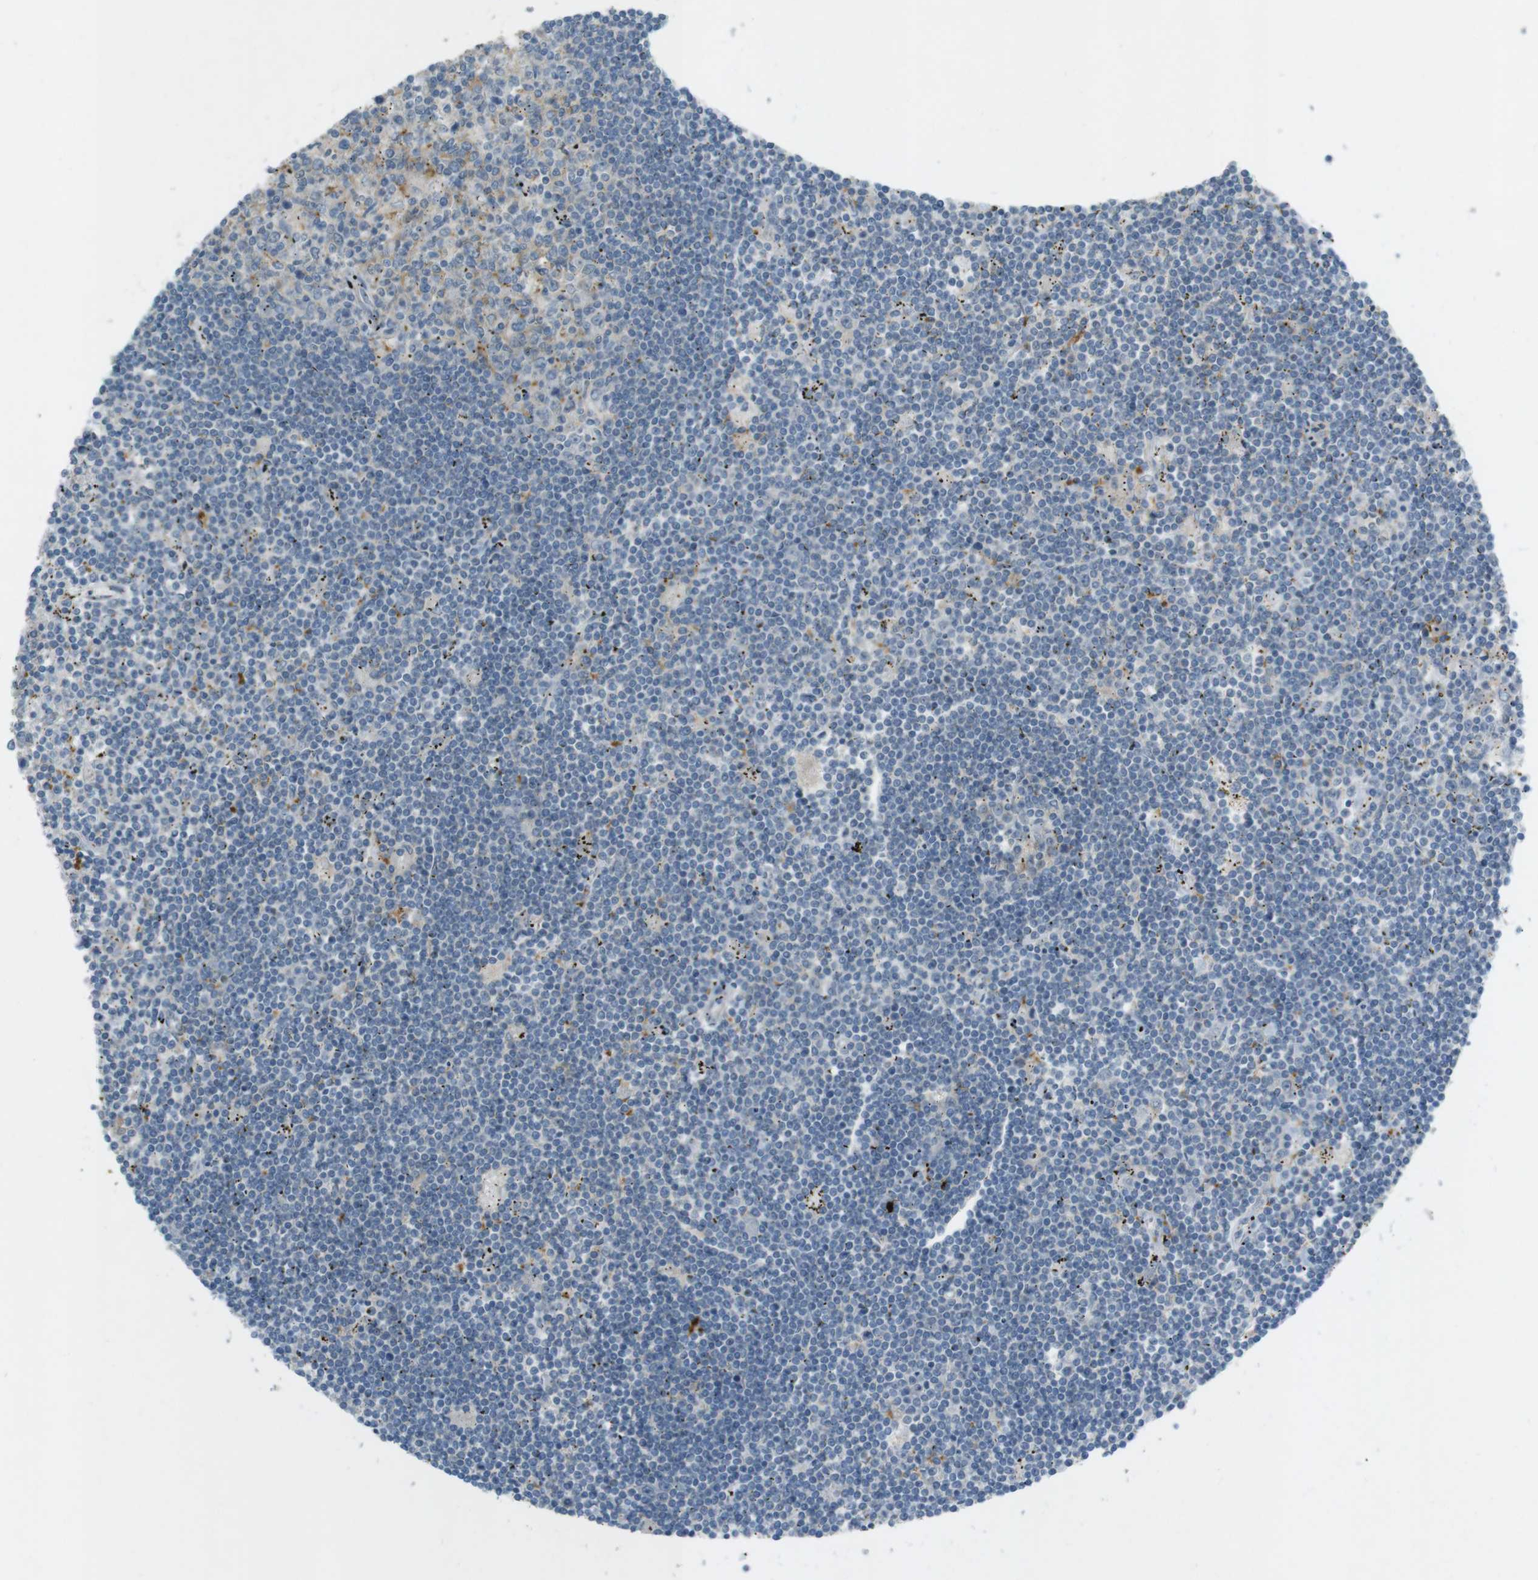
{"staining": {"intensity": "negative", "quantity": "none", "location": "none"}, "tissue": "lymphoma", "cell_type": "Tumor cells", "image_type": "cancer", "snomed": [{"axis": "morphology", "description": "Malignant lymphoma, non-Hodgkin's type, Low grade"}, {"axis": "topography", "description": "Spleen"}], "caption": "Lymphoma was stained to show a protein in brown. There is no significant staining in tumor cells. (IHC, brightfield microscopy, high magnification).", "gene": "TMEM41B", "patient": {"sex": "male", "age": 76}}